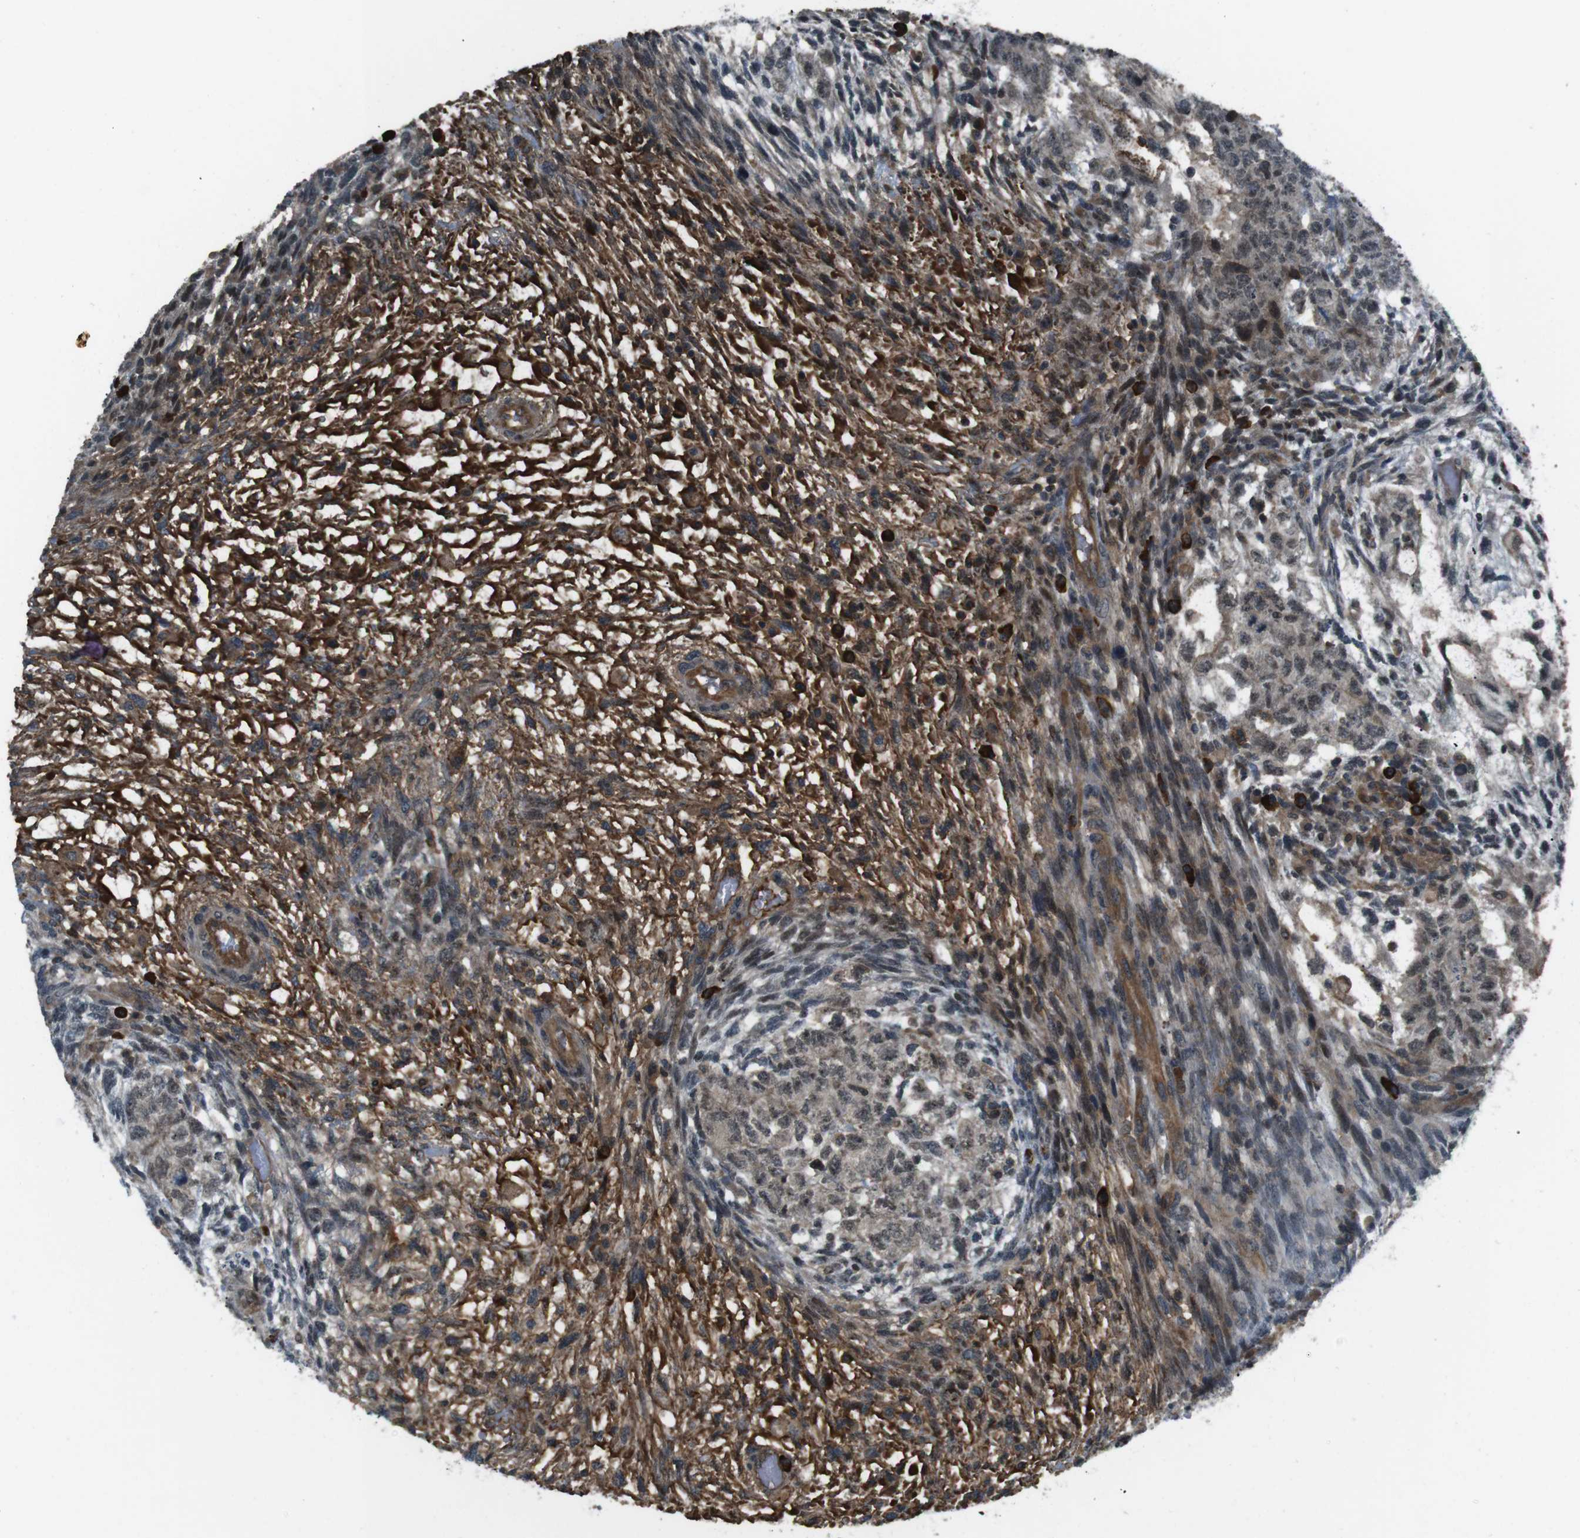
{"staining": {"intensity": "weak", "quantity": ">75%", "location": "cytoplasmic/membranous,nuclear"}, "tissue": "testis cancer", "cell_type": "Tumor cells", "image_type": "cancer", "snomed": [{"axis": "morphology", "description": "Normal tissue, NOS"}, {"axis": "morphology", "description": "Carcinoma, Embryonal, NOS"}, {"axis": "topography", "description": "Testis"}], "caption": "Immunohistochemistry (IHC) of human embryonal carcinoma (testis) displays low levels of weak cytoplasmic/membranous and nuclear staining in about >75% of tumor cells. (DAB = brown stain, brightfield microscopy at high magnification).", "gene": "TIAM2", "patient": {"sex": "male", "age": 36}}